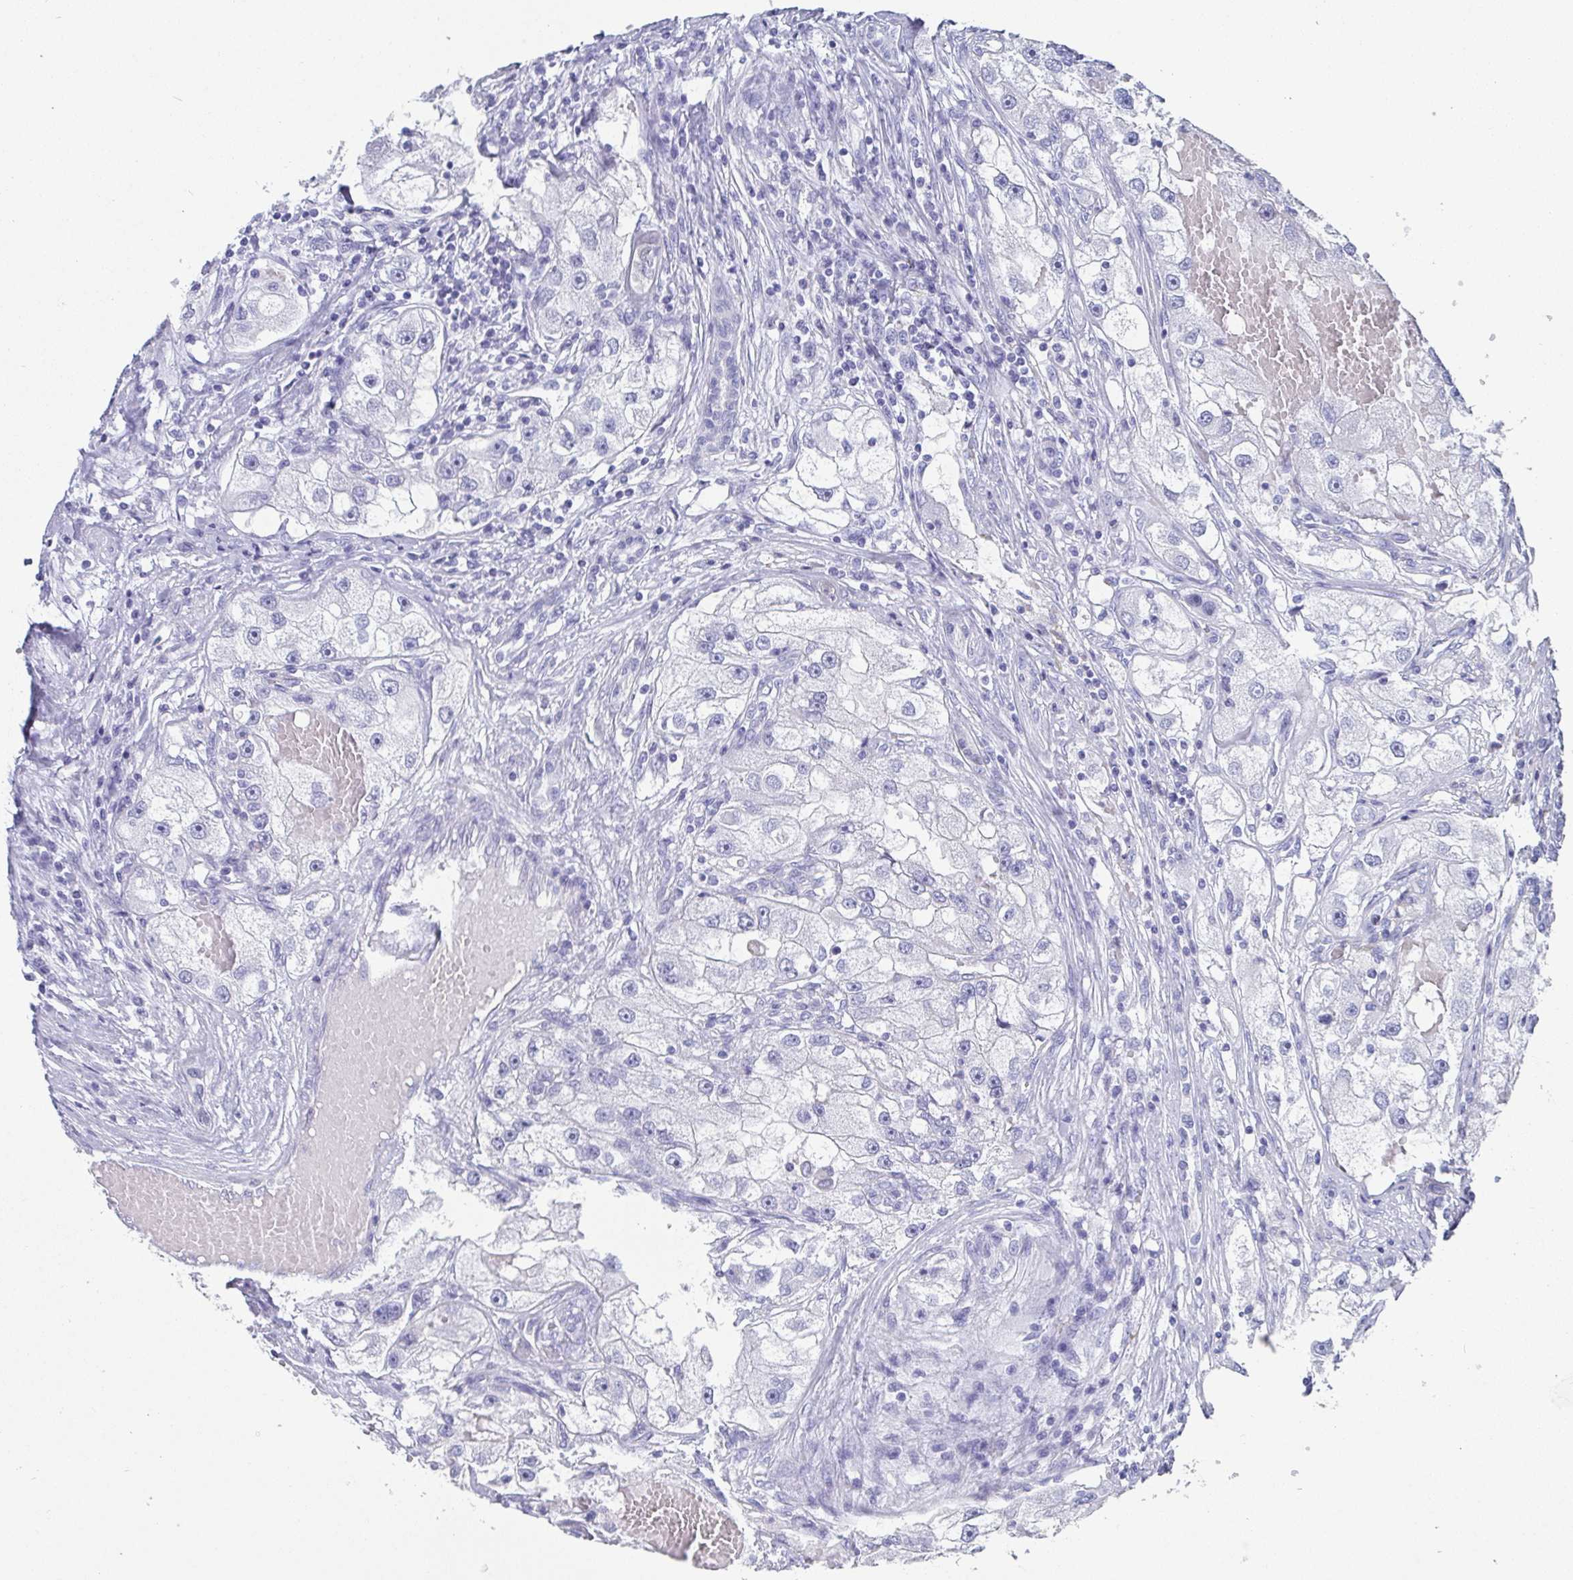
{"staining": {"intensity": "negative", "quantity": "none", "location": "none"}, "tissue": "renal cancer", "cell_type": "Tumor cells", "image_type": "cancer", "snomed": [{"axis": "morphology", "description": "Adenocarcinoma, NOS"}, {"axis": "topography", "description": "Kidney"}], "caption": "Micrograph shows no protein staining in tumor cells of renal adenocarcinoma tissue.", "gene": "SCGN", "patient": {"sex": "male", "age": 63}}